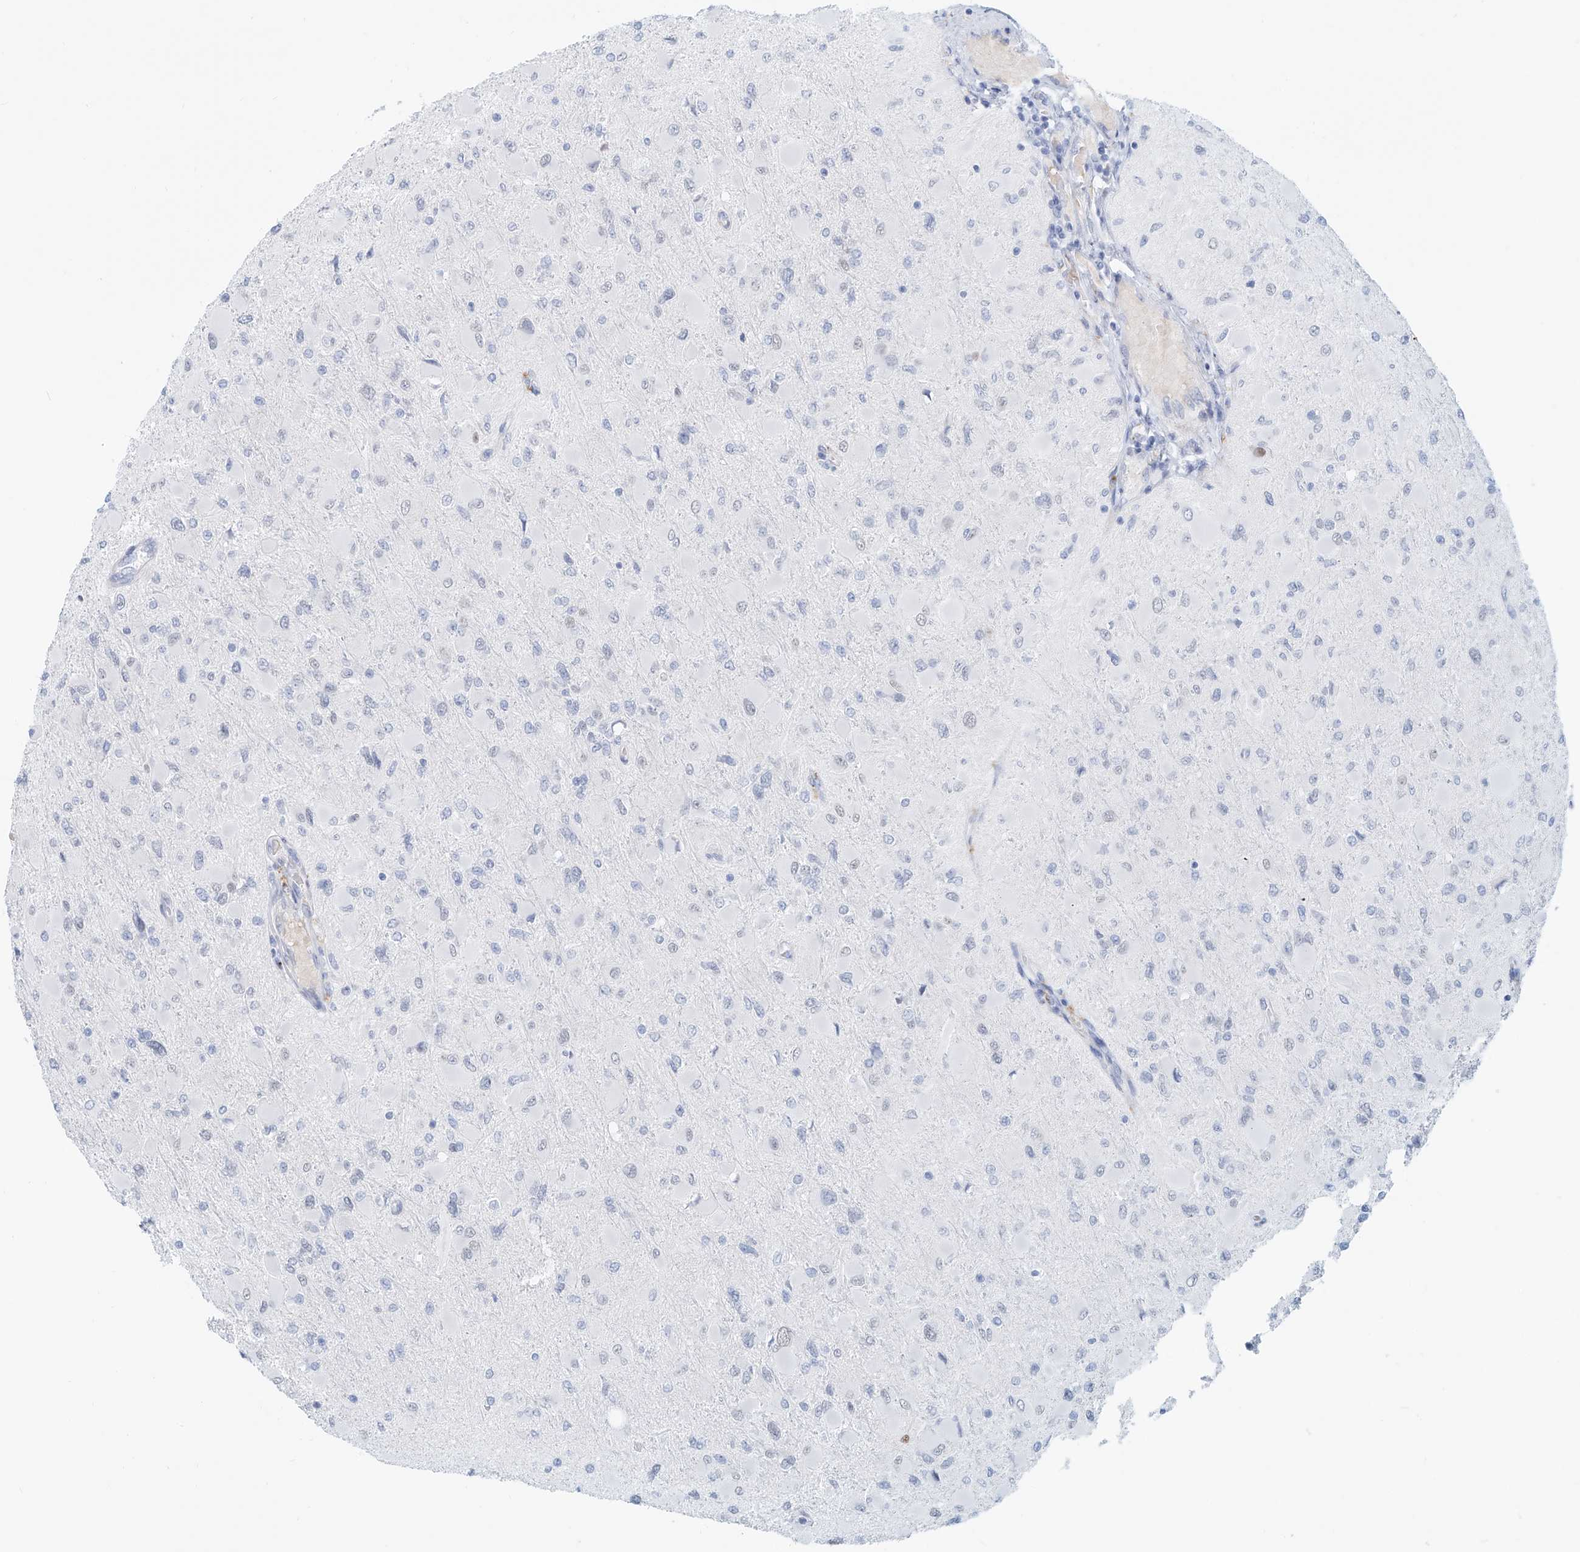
{"staining": {"intensity": "negative", "quantity": "none", "location": "none"}, "tissue": "glioma", "cell_type": "Tumor cells", "image_type": "cancer", "snomed": [{"axis": "morphology", "description": "Glioma, malignant, High grade"}, {"axis": "topography", "description": "Cerebral cortex"}], "caption": "The IHC image has no significant expression in tumor cells of glioma tissue. (Stains: DAB (3,3'-diaminobenzidine) IHC with hematoxylin counter stain, Microscopy: brightfield microscopy at high magnification).", "gene": "SASH1", "patient": {"sex": "female", "age": 36}}